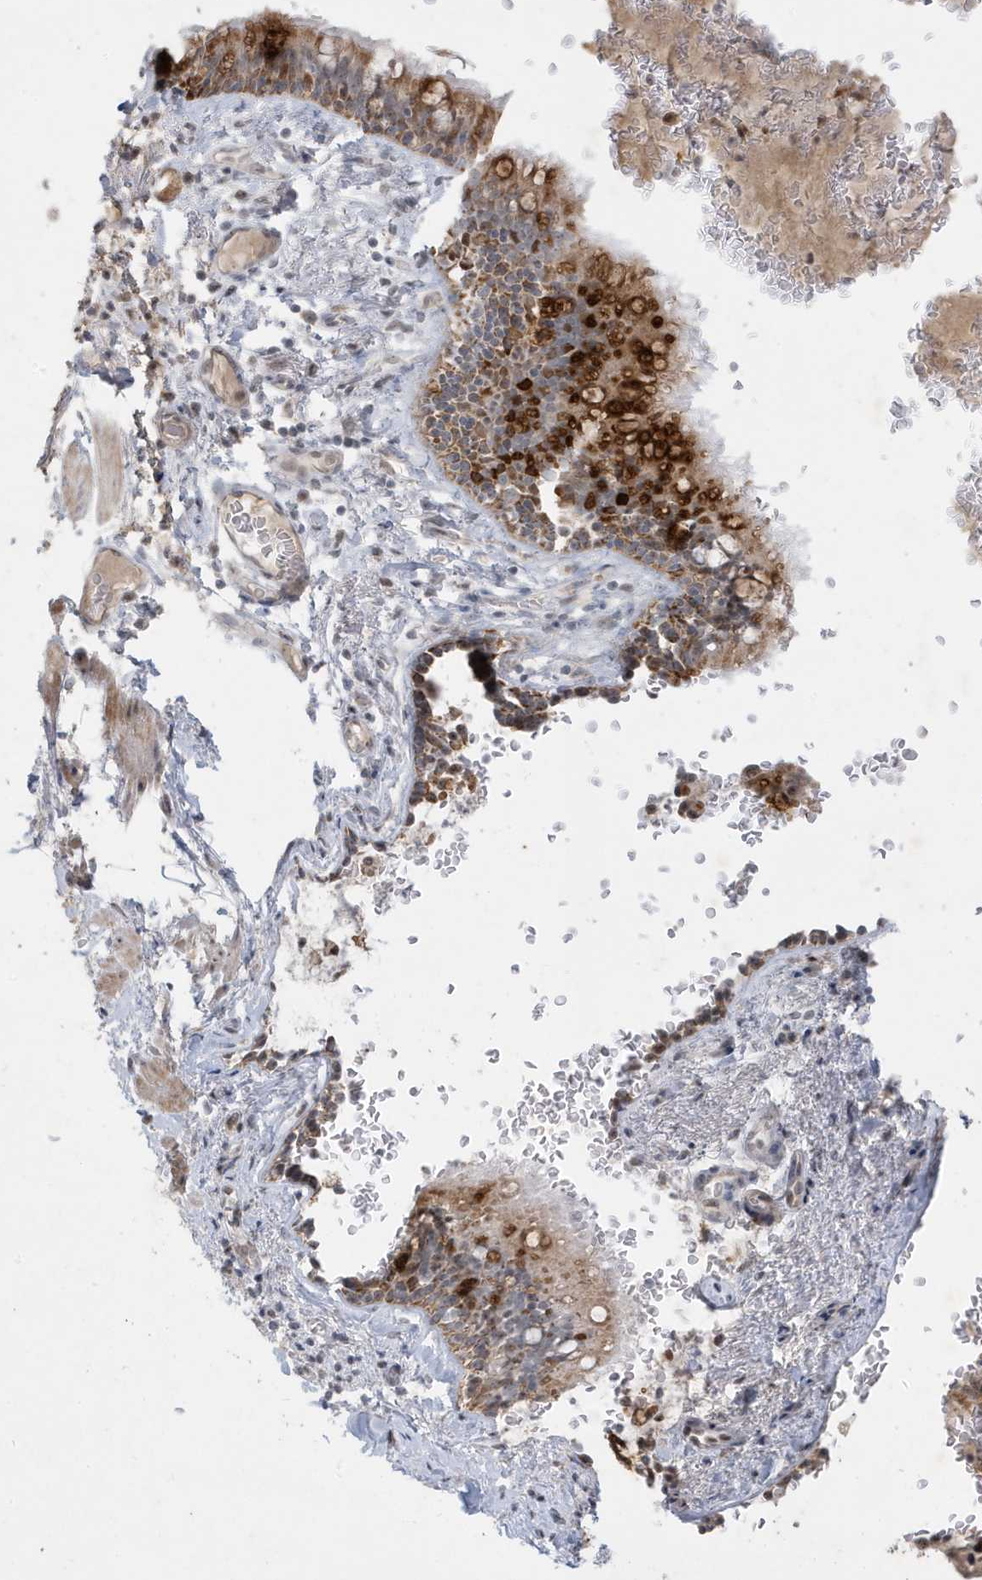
{"staining": {"intensity": "moderate", "quantity": ">75%", "location": "cytoplasmic/membranous"}, "tissue": "bronchus", "cell_type": "Respiratory epithelial cells", "image_type": "normal", "snomed": [{"axis": "morphology", "description": "Normal tissue, NOS"}, {"axis": "topography", "description": "Cartilage tissue"}, {"axis": "topography", "description": "Bronchus"}], "caption": "This histopathology image exhibits IHC staining of unremarkable human bronchus, with medium moderate cytoplasmic/membranous positivity in approximately >75% of respiratory epithelial cells.", "gene": "FNDC1", "patient": {"sex": "female", "age": 36}}